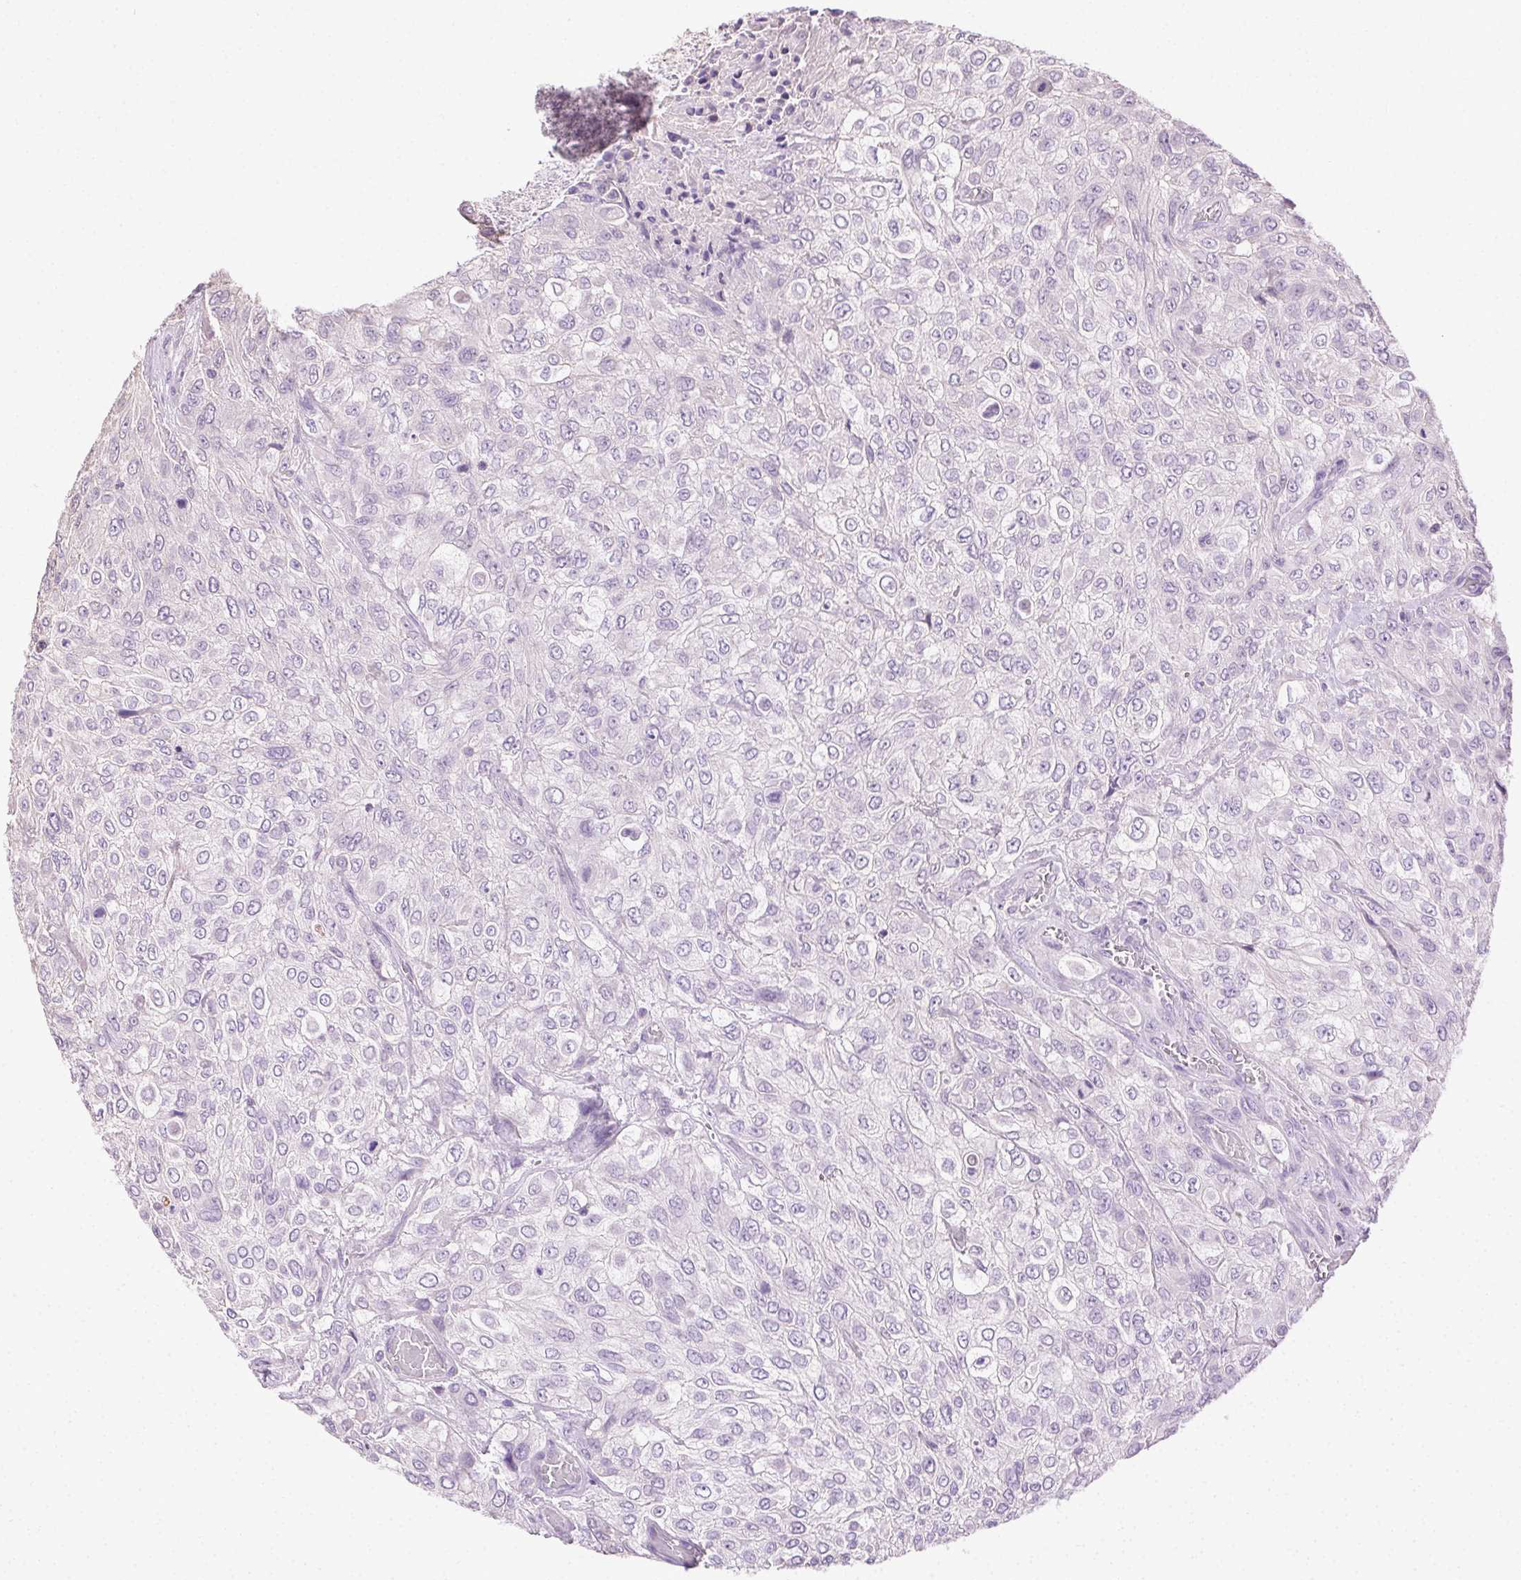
{"staining": {"intensity": "negative", "quantity": "none", "location": "none"}, "tissue": "urothelial cancer", "cell_type": "Tumor cells", "image_type": "cancer", "snomed": [{"axis": "morphology", "description": "Urothelial carcinoma, High grade"}, {"axis": "topography", "description": "Urinary bladder"}], "caption": "Immunohistochemistry (IHC) micrograph of high-grade urothelial carcinoma stained for a protein (brown), which demonstrates no positivity in tumor cells.", "gene": "SYCE2", "patient": {"sex": "male", "age": 57}}